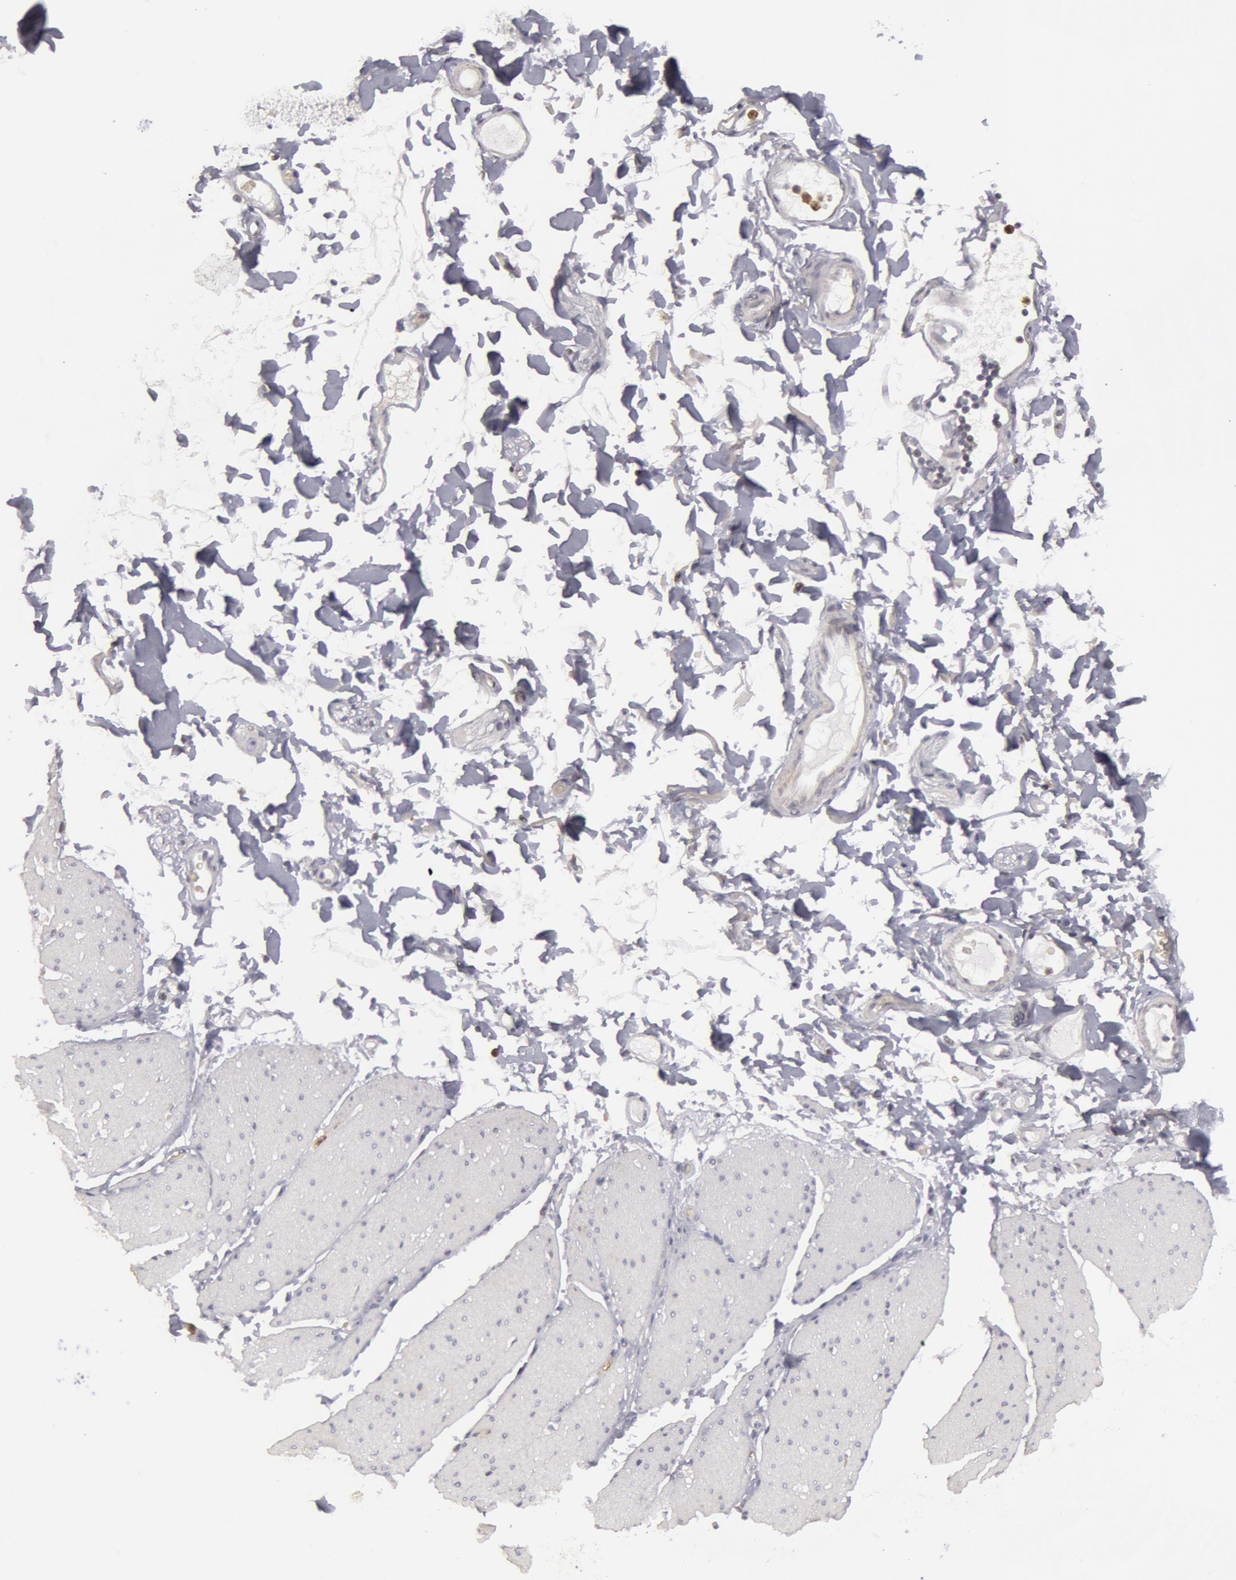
{"staining": {"intensity": "weak", "quantity": "<25%", "location": "cytoplasmic/membranous"}, "tissue": "adipose tissue", "cell_type": "Adipocytes", "image_type": "normal", "snomed": [{"axis": "morphology", "description": "Normal tissue, NOS"}, {"axis": "topography", "description": "Duodenum"}], "caption": "IHC of benign human adipose tissue exhibits no positivity in adipocytes.", "gene": "CAT", "patient": {"sex": "male", "age": 63}}